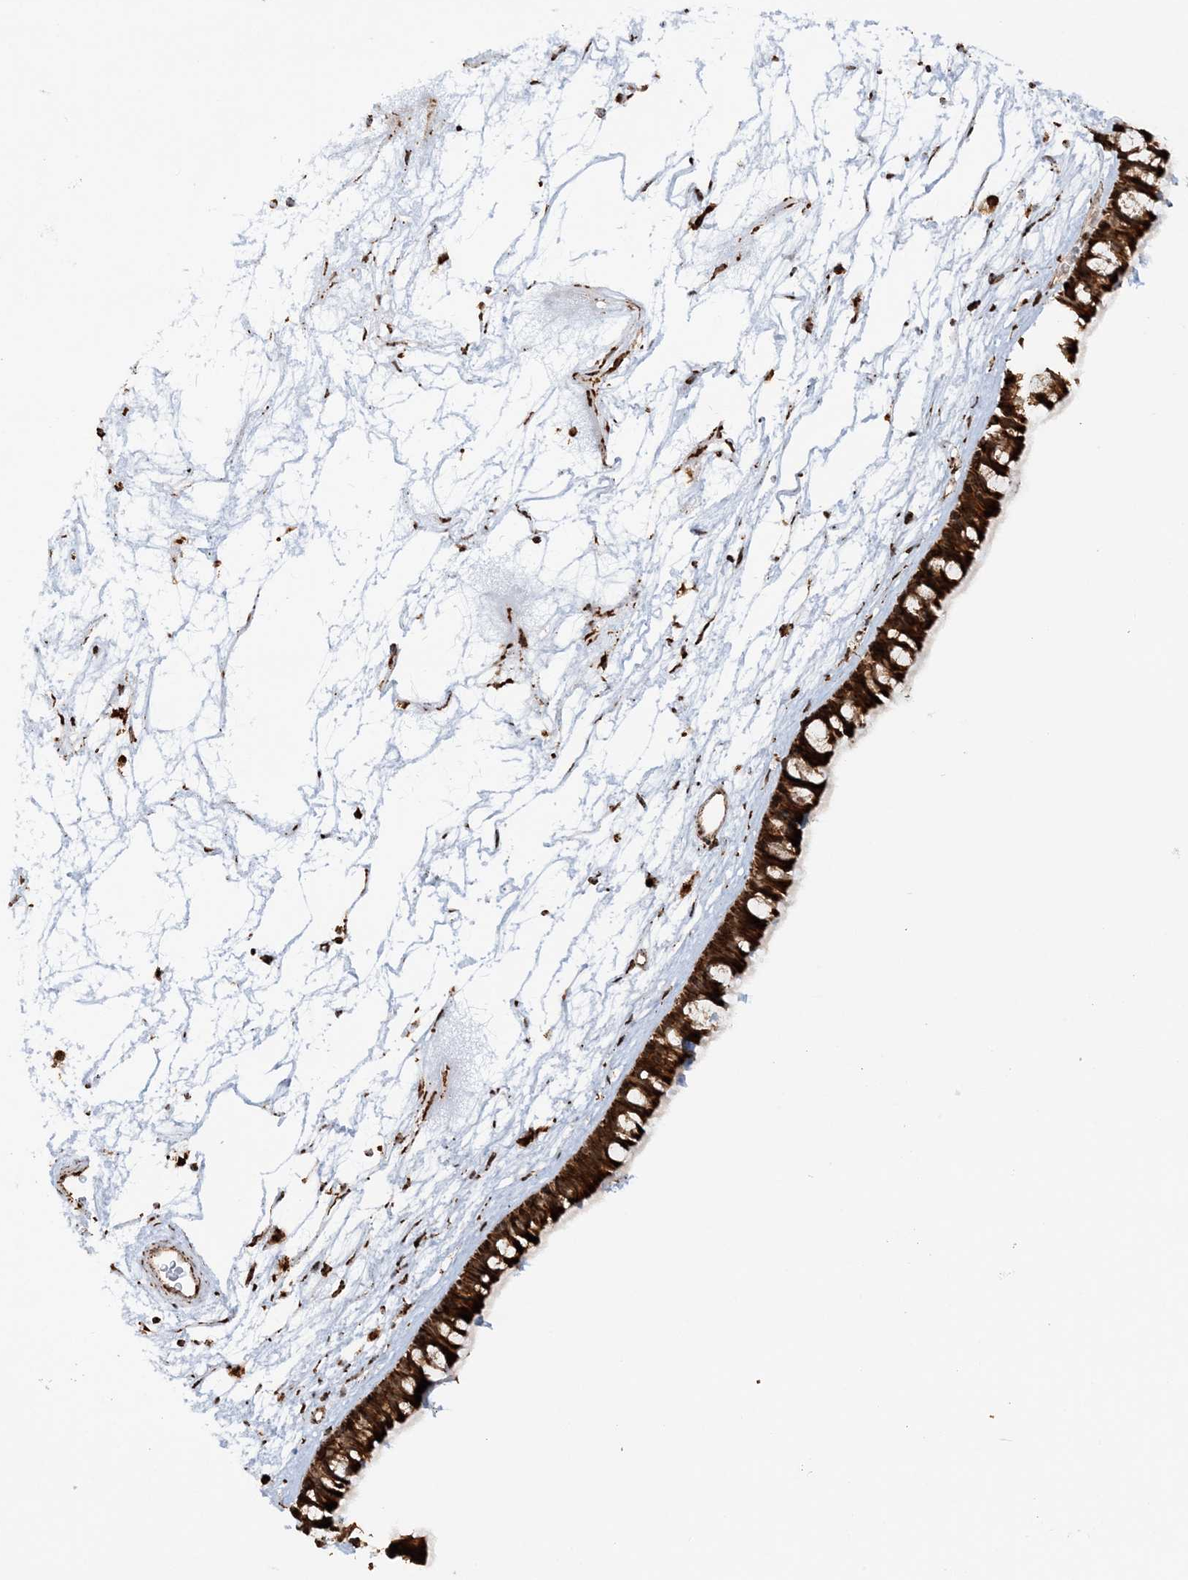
{"staining": {"intensity": "strong", "quantity": ">75%", "location": "cytoplasmic/membranous"}, "tissue": "nasopharynx", "cell_type": "Respiratory epithelial cells", "image_type": "normal", "snomed": [{"axis": "morphology", "description": "Normal tissue, NOS"}, {"axis": "topography", "description": "Nasopharynx"}], "caption": "Immunohistochemistry (IHC) of normal human nasopharynx shows high levels of strong cytoplasmic/membranous expression in about >75% of respiratory epithelial cells.", "gene": "CRY2", "patient": {"sex": "male", "age": 64}}